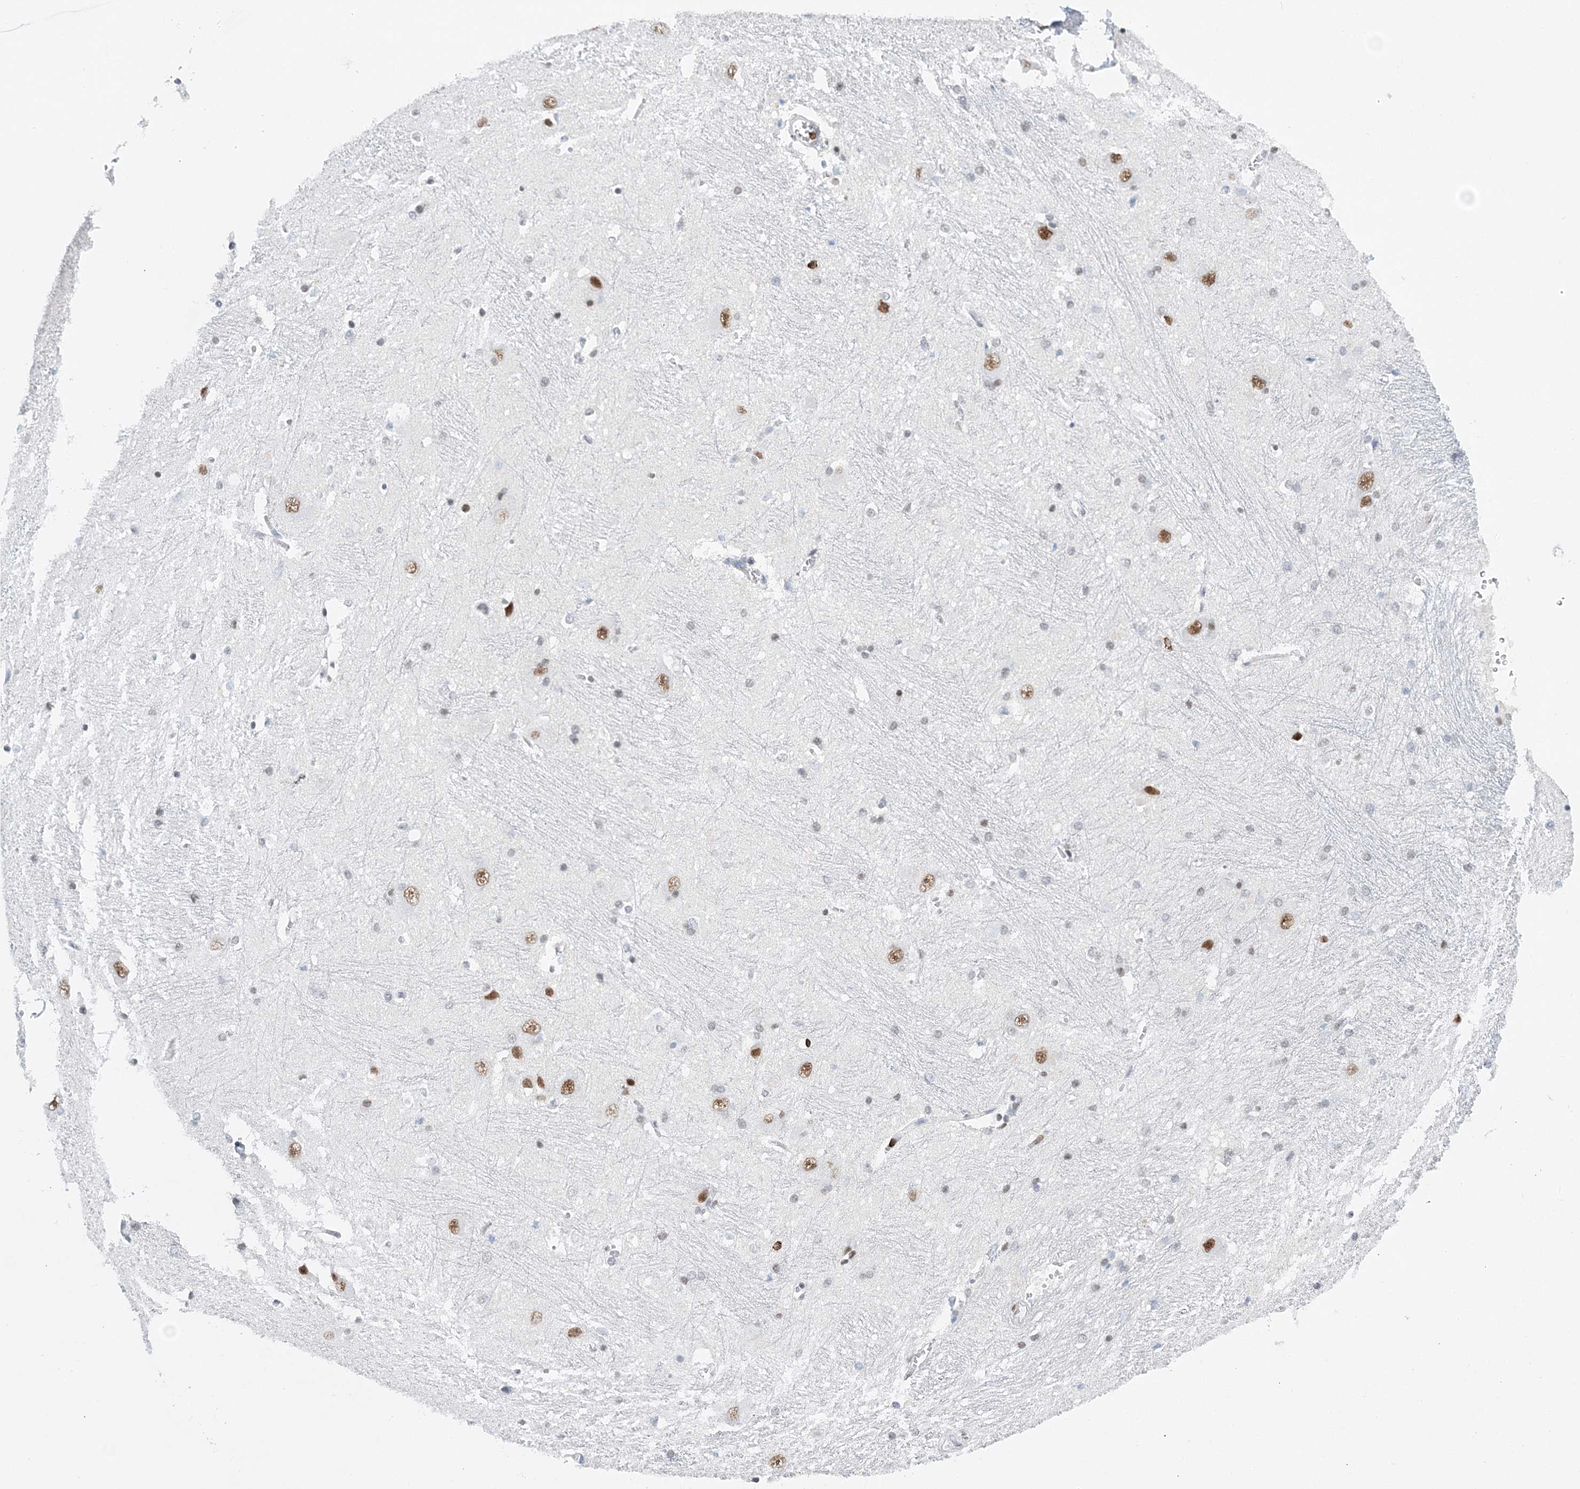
{"staining": {"intensity": "negative", "quantity": "none", "location": "none"}, "tissue": "caudate", "cell_type": "Glial cells", "image_type": "normal", "snomed": [{"axis": "morphology", "description": "Normal tissue, NOS"}, {"axis": "topography", "description": "Lateral ventricle wall"}], "caption": "DAB (3,3'-diaminobenzidine) immunohistochemical staining of normal human caudate exhibits no significant positivity in glial cells. Nuclei are stained in blue.", "gene": "PRMT9", "patient": {"sex": "male", "age": 37}}